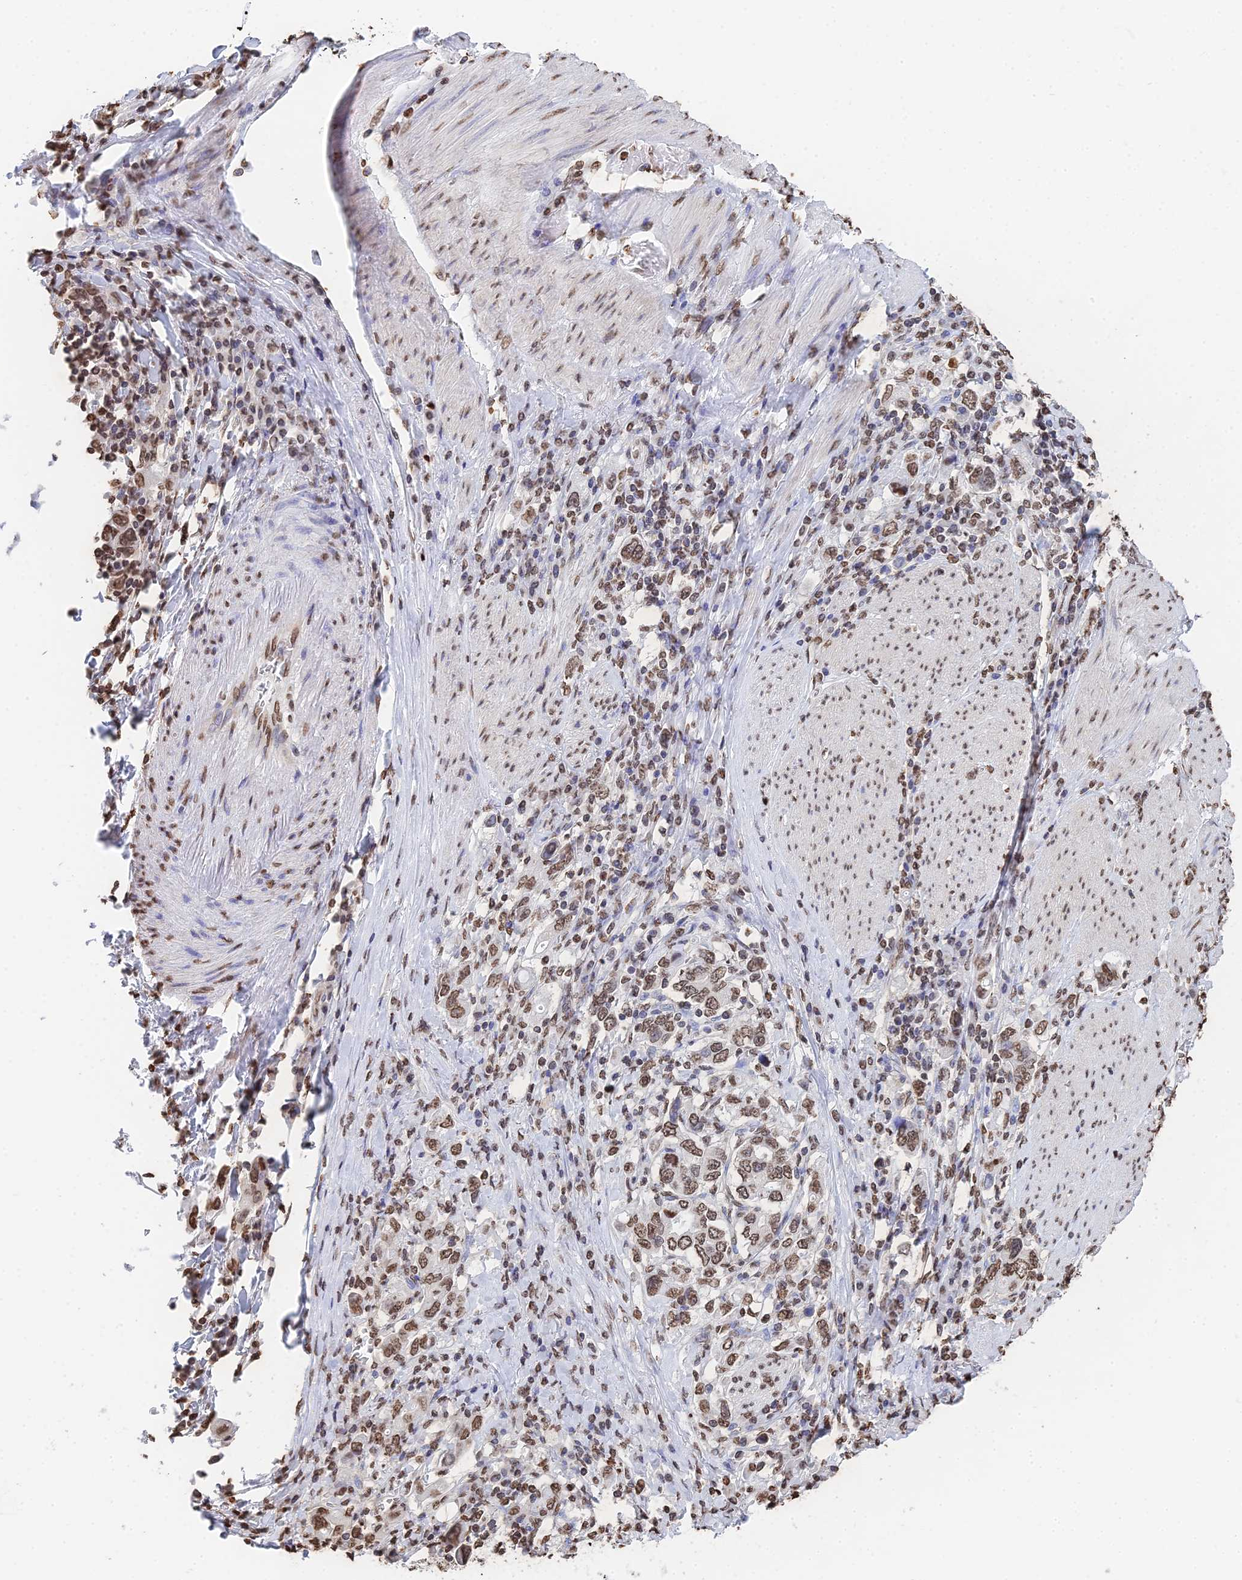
{"staining": {"intensity": "moderate", "quantity": ">75%", "location": "nuclear"}, "tissue": "stomach cancer", "cell_type": "Tumor cells", "image_type": "cancer", "snomed": [{"axis": "morphology", "description": "Adenocarcinoma, NOS"}, {"axis": "topography", "description": "Stomach, upper"}, {"axis": "topography", "description": "Stomach"}], "caption": "This photomicrograph shows immunohistochemistry staining of human stomach adenocarcinoma, with medium moderate nuclear positivity in about >75% of tumor cells.", "gene": "GBP3", "patient": {"sex": "male", "age": 62}}